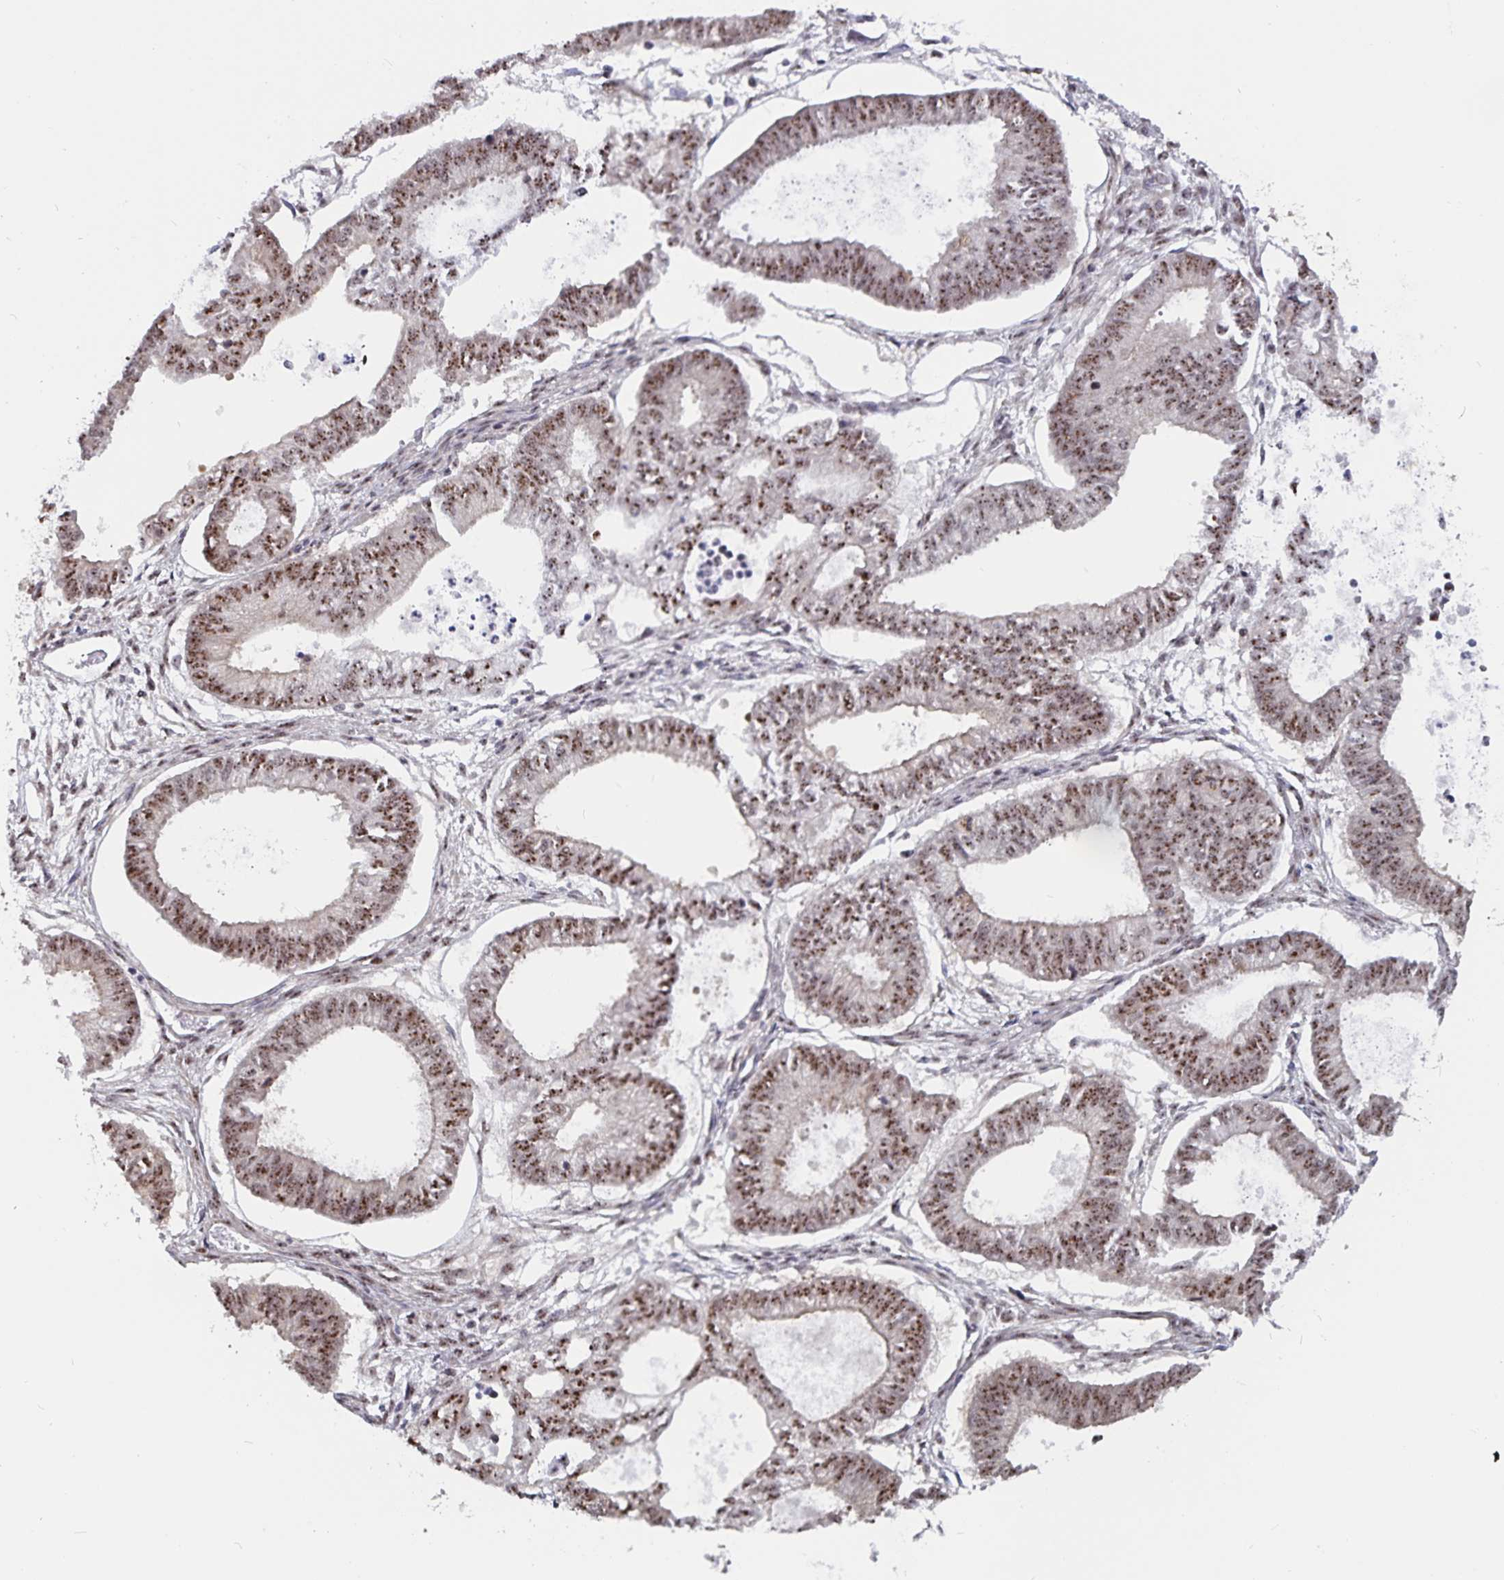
{"staining": {"intensity": "moderate", "quantity": ">75%", "location": "nuclear"}, "tissue": "ovarian cancer", "cell_type": "Tumor cells", "image_type": "cancer", "snomed": [{"axis": "morphology", "description": "Carcinoma, endometroid"}, {"axis": "topography", "description": "Ovary"}], "caption": "Moderate nuclear protein staining is appreciated in approximately >75% of tumor cells in ovarian cancer (endometroid carcinoma).", "gene": "LAS1L", "patient": {"sex": "female", "age": 64}}